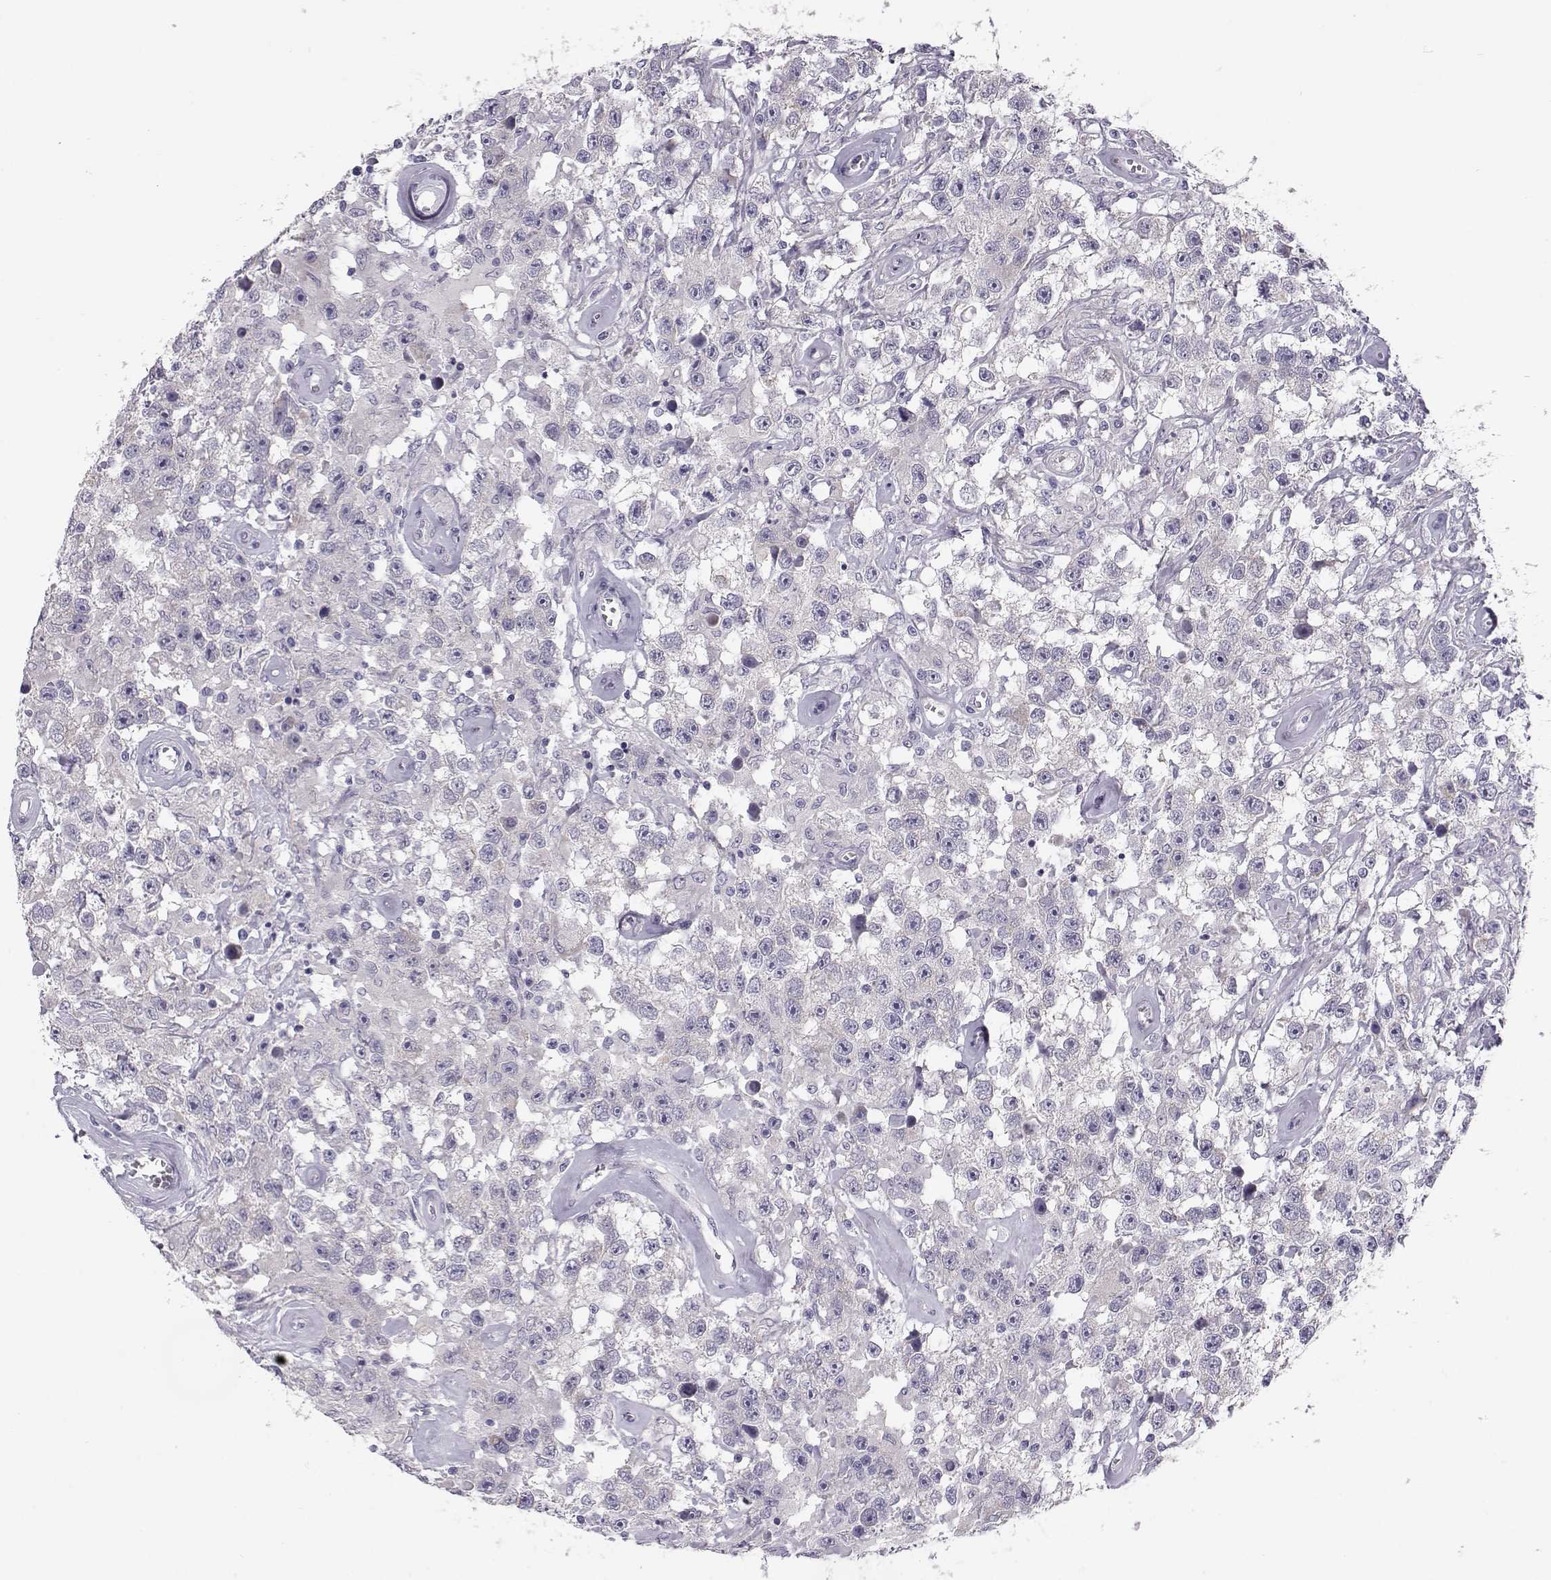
{"staining": {"intensity": "negative", "quantity": "none", "location": "none"}, "tissue": "testis cancer", "cell_type": "Tumor cells", "image_type": "cancer", "snomed": [{"axis": "morphology", "description": "Seminoma, NOS"}, {"axis": "topography", "description": "Testis"}], "caption": "Tumor cells show no significant positivity in testis cancer (seminoma).", "gene": "KCNMB4", "patient": {"sex": "male", "age": 43}}